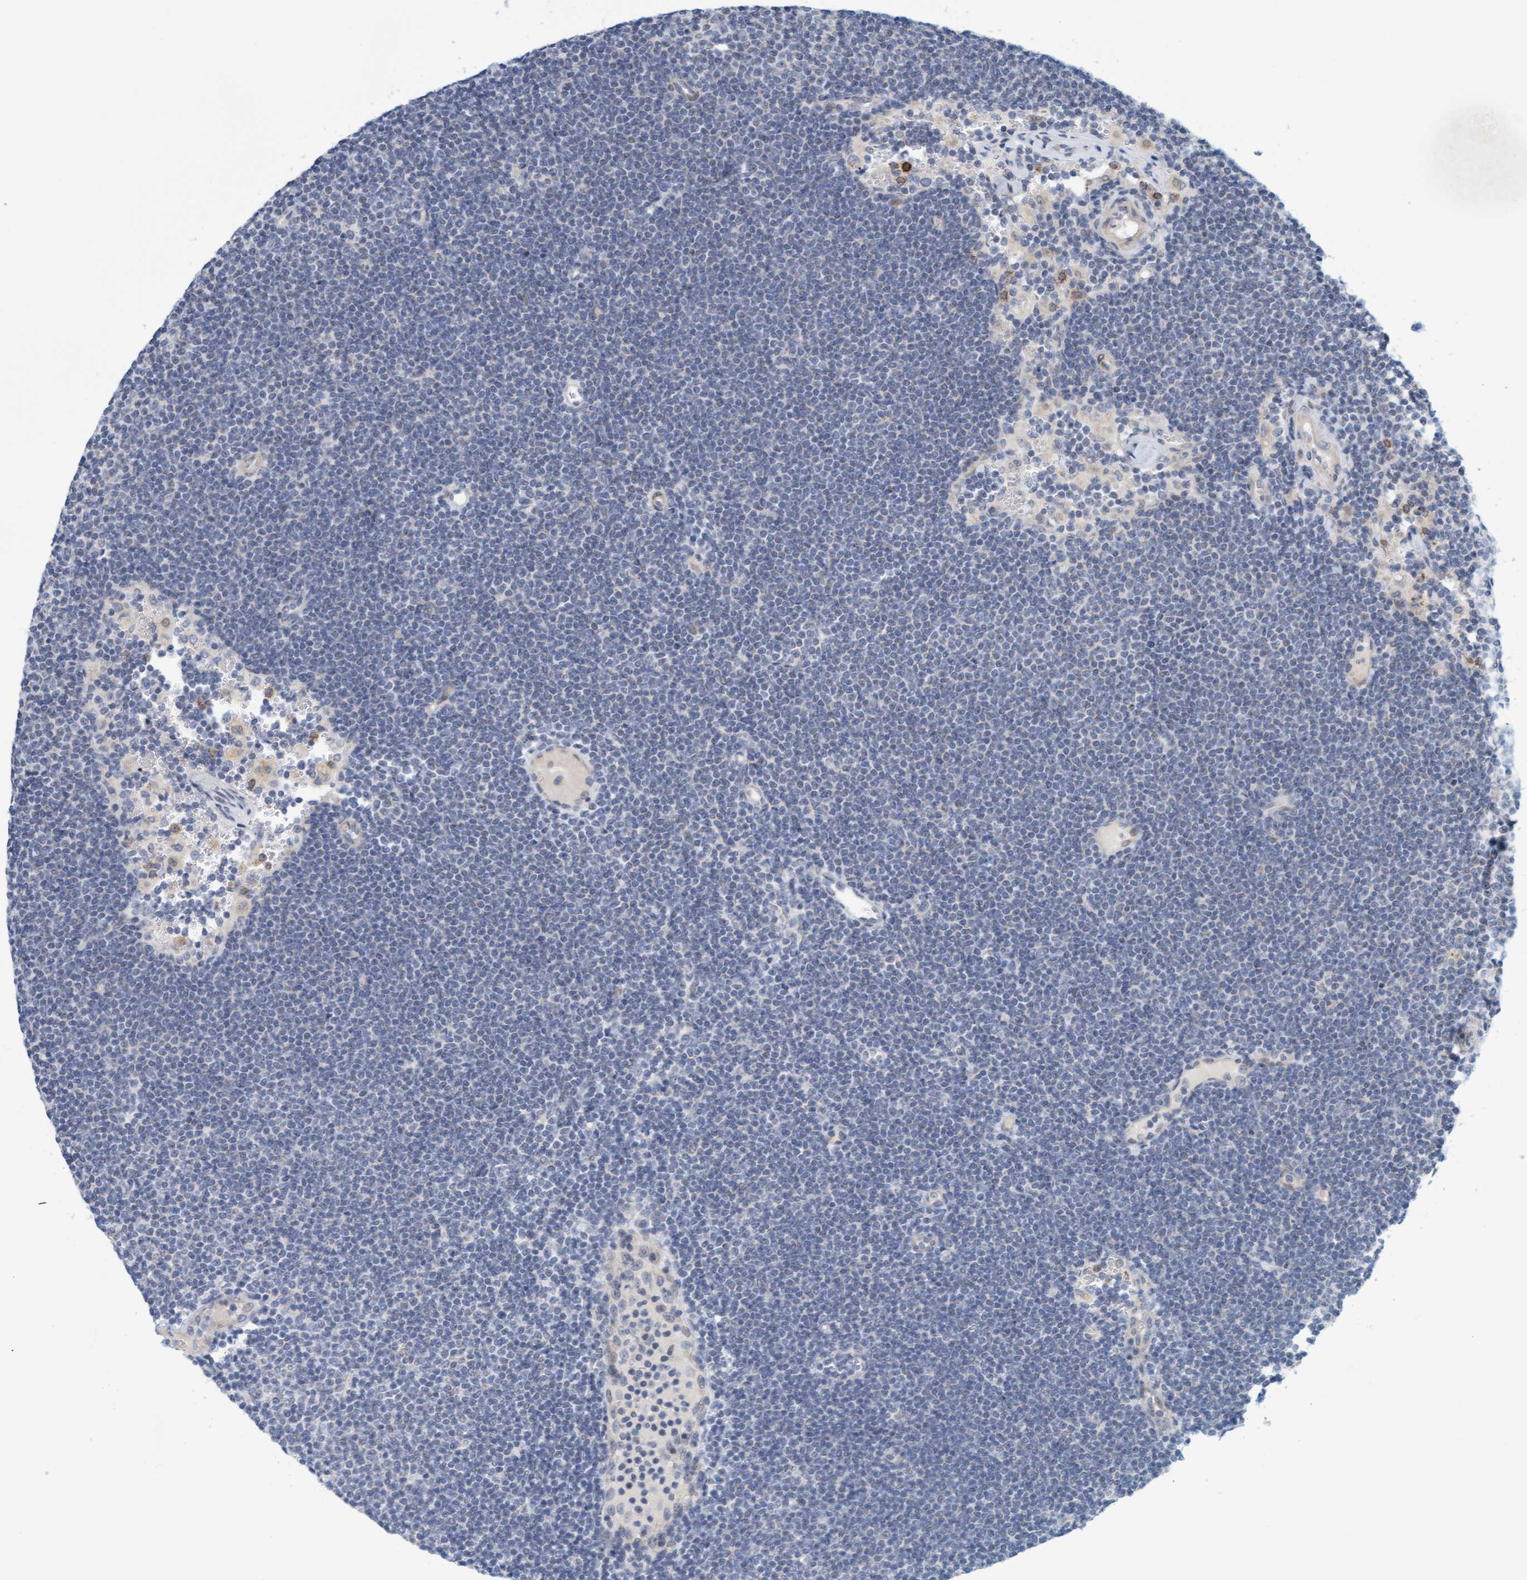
{"staining": {"intensity": "negative", "quantity": "none", "location": "none"}, "tissue": "lymphoma", "cell_type": "Tumor cells", "image_type": "cancer", "snomed": [{"axis": "morphology", "description": "Malignant lymphoma, non-Hodgkin's type, Low grade"}, {"axis": "topography", "description": "Lymph node"}], "caption": "The image displays no significant expression in tumor cells of lymphoma.", "gene": "ZC3H3", "patient": {"sex": "female", "age": 53}}